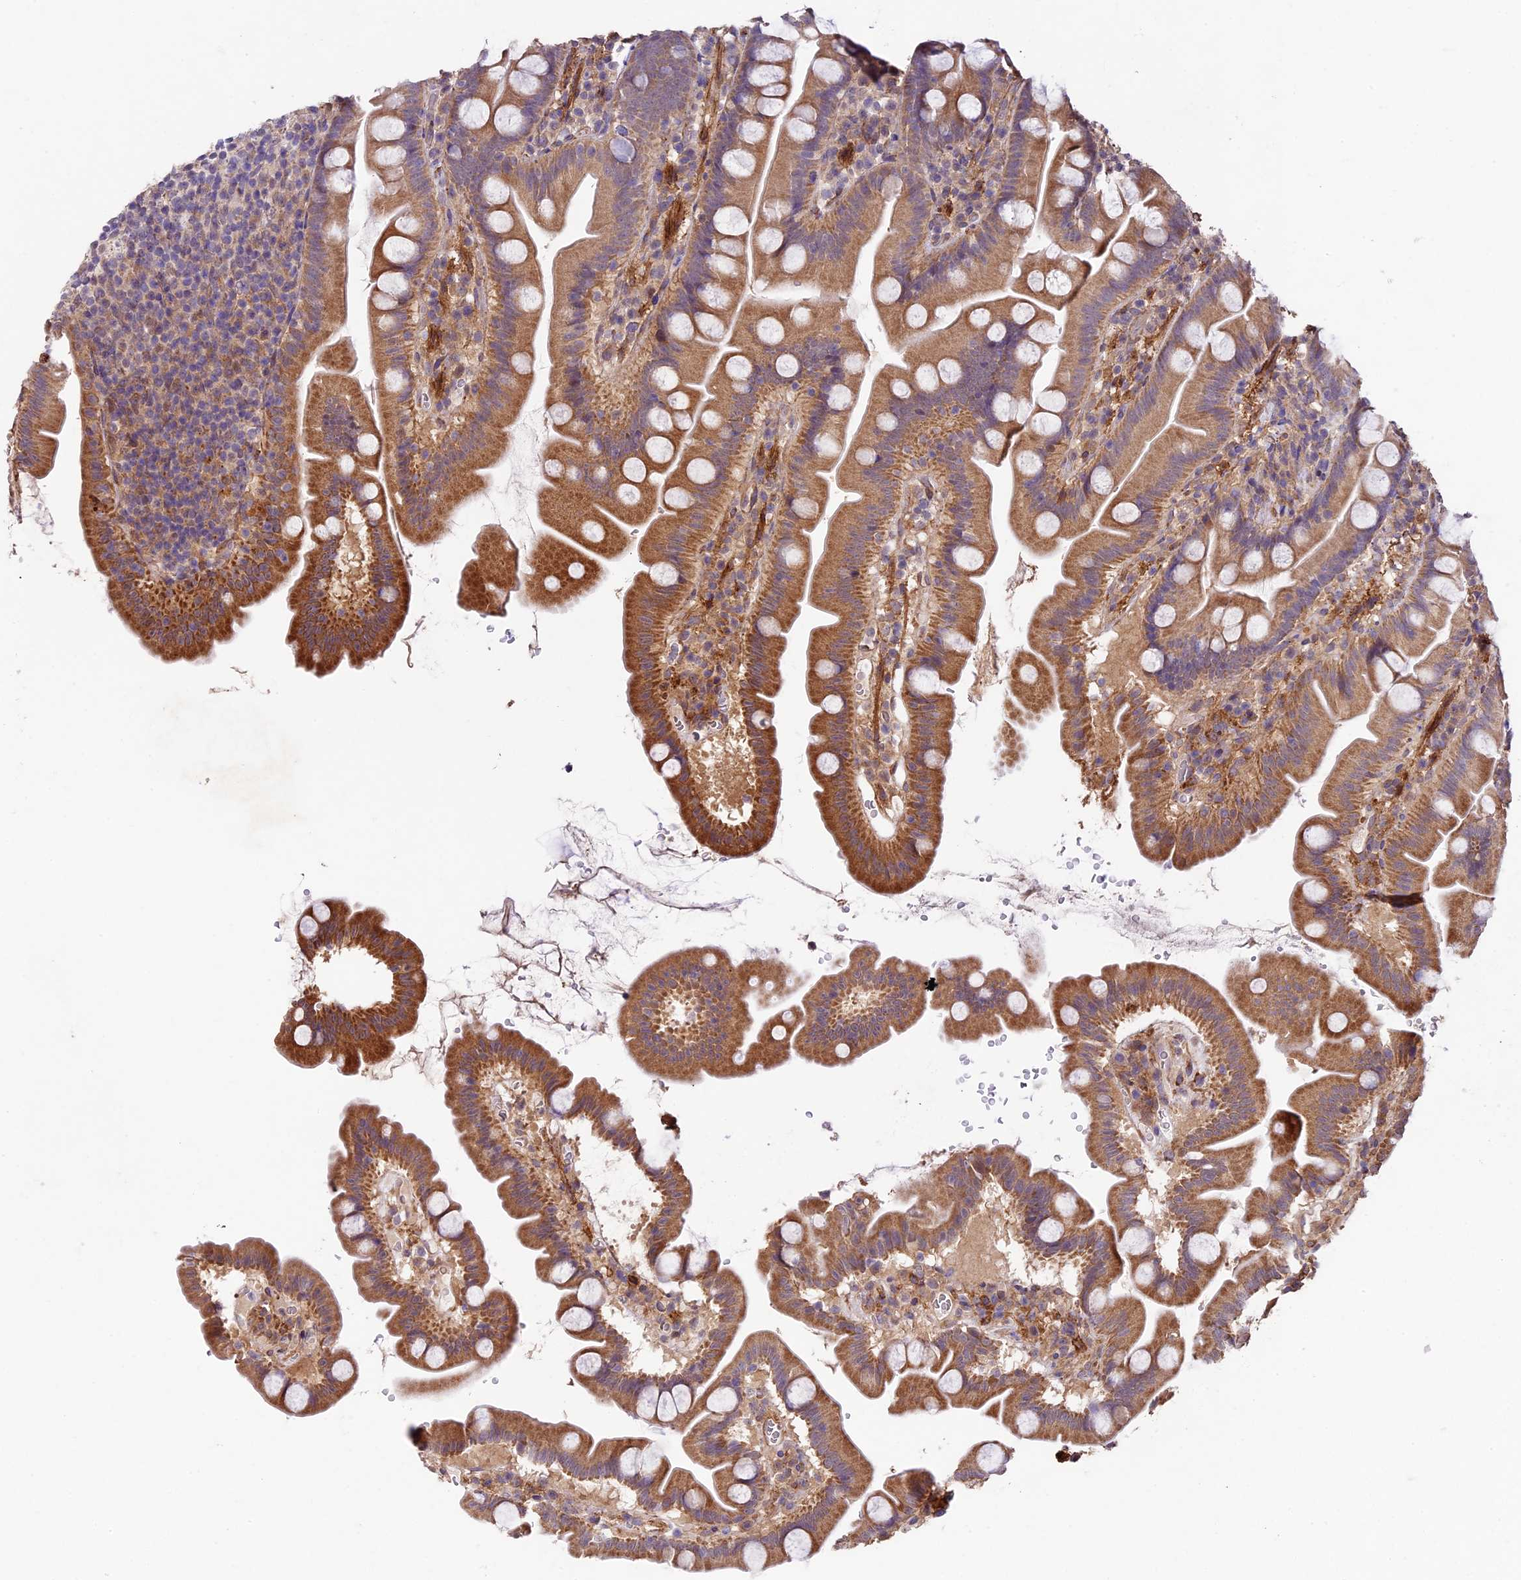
{"staining": {"intensity": "moderate", "quantity": "25%-75%", "location": "cytoplasmic/membranous"}, "tissue": "small intestine", "cell_type": "Glandular cells", "image_type": "normal", "snomed": [{"axis": "morphology", "description": "Normal tissue, NOS"}, {"axis": "topography", "description": "Small intestine"}], "caption": "Unremarkable small intestine was stained to show a protein in brown. There is medium levels of moderate cytoplasmic/membranous expression in about 25%-75% of glandular cells. (DAB (3,3'-diaminobenzidine) IHC with brightfield microscopy, high magnification).", "gene": "LSM7", "patient": {"sex": "female", "age": 68}}